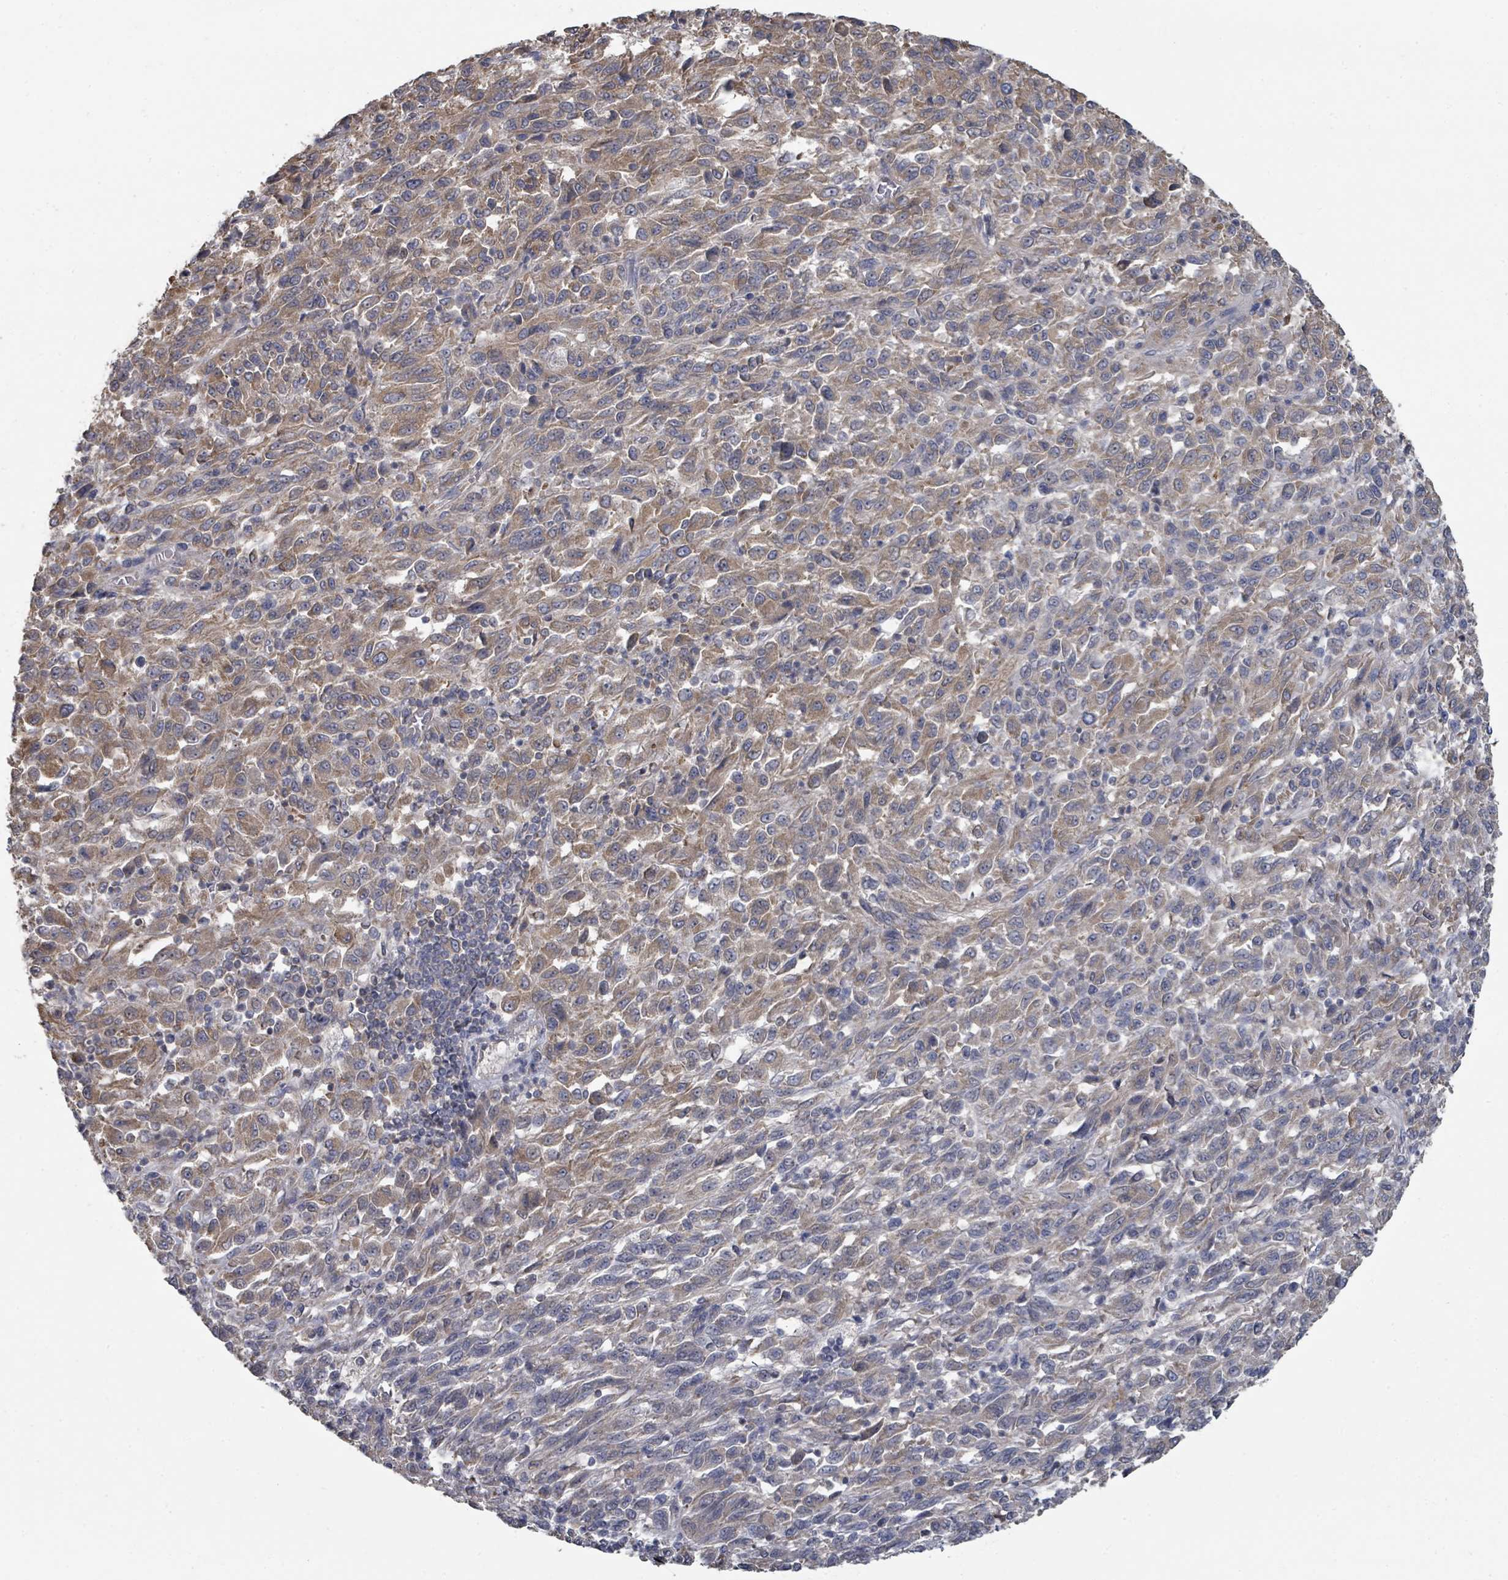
{"staining": {"intensity": "moderate", "quantity": ">75%", "location": "cytoplasmic/membranous"}, "tissue": "melanoma", "cell_type": "Tumor cells", "image_type": "cancer", "snomed": [{"axis": "morphology", "description": "Malignant melanoma, Metastatic site"}, {"axis": "topography", "description": "Lung"}], "caption": "There is medium levels of moderate cytoplasmic/membranous positivity in tumor cells of melanoma, as demonstrated by immunohistochemical staining (brown color).", "gene": "SLC9A7", "patient": {"sex": "male", "age": 64}}